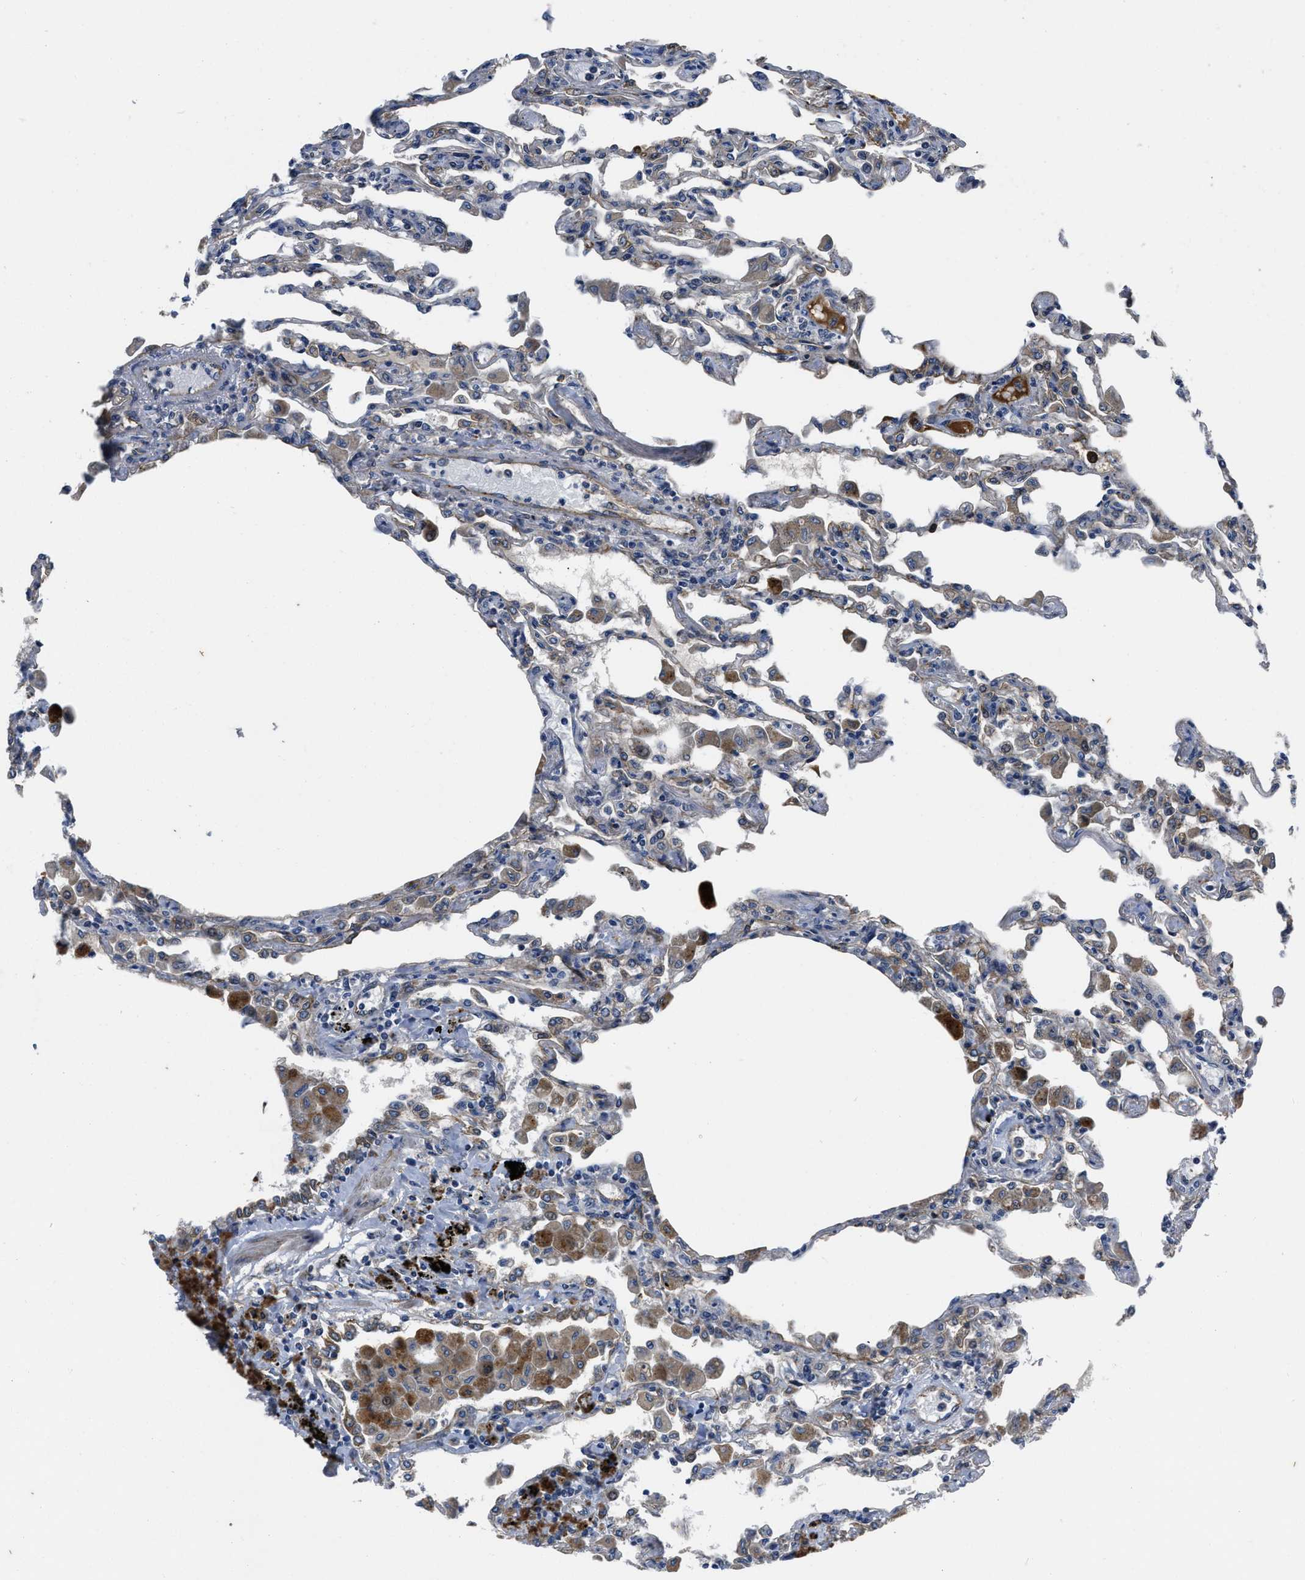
{"staining": {"intensity": "moderate", "quantity": "25%-75%", "location": "cytoplasmic/membranous"}, "tissue": "lung", "cell_type": "Alveolar cells", "image_type": "normal", "snomed": [{"axis": "morphology", "description": "Normal tissue, NOS"}, {"axis": "topography", "description": "Bronchus"}, {"axis": "topography", "description": "Lung"}], "caption": "High-magnification brightfield microscopy of unremarkable lung stained with DAB (brown) and counterstained with hematoxylin (blue). alveolar cells exhibit moderate cytoplasmic/membranous positivity is present in about25%-75% of cells. The protein of interest is stained brown, and the nuclei are stained in blue (DAB IHC with brightfield microscopy, high magnification).", "gene": "ERC1", "patient": {"sex": "female", "age": 49}}